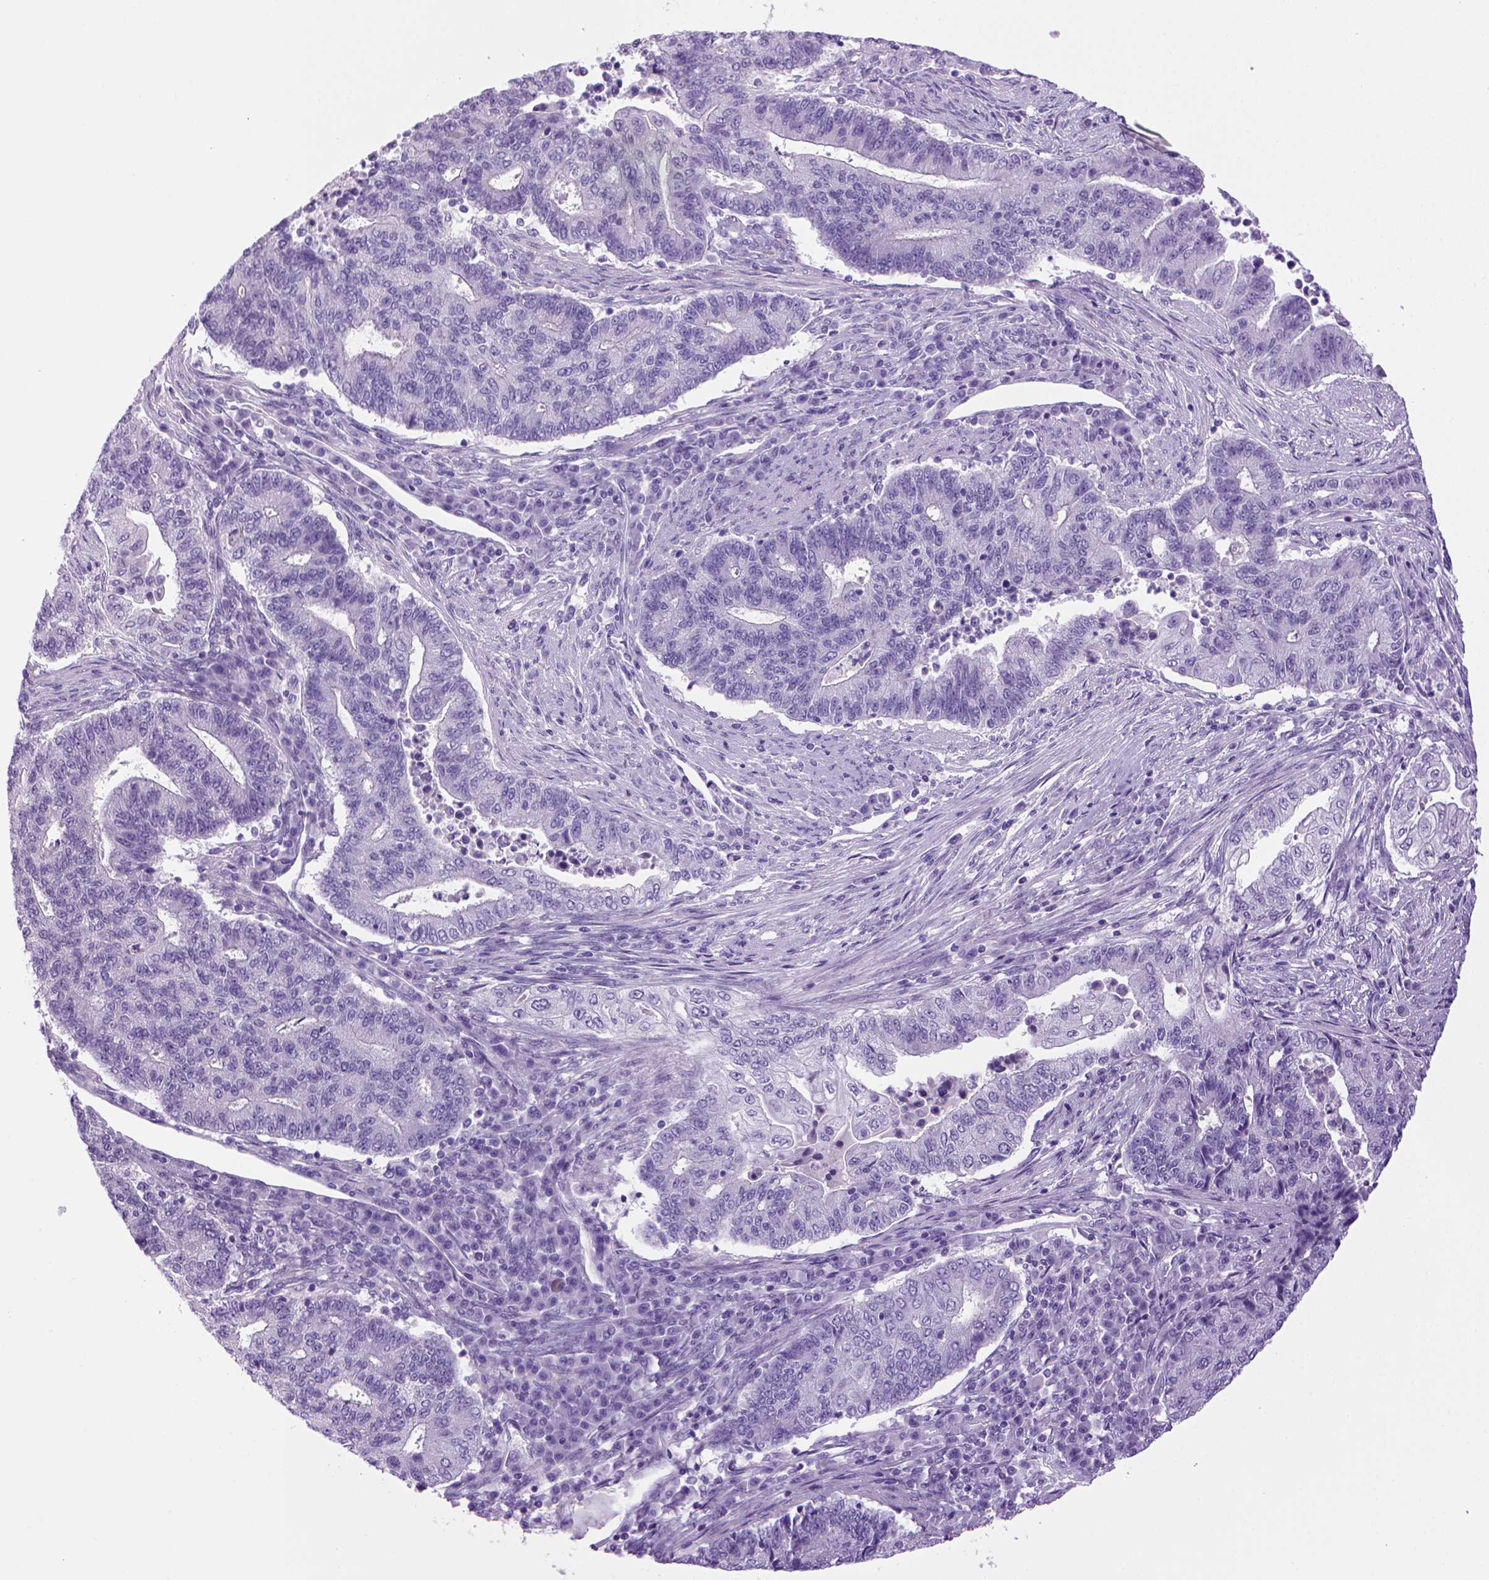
{"staining": {"intensity": "negative", "quantity": "none", "location": "none"}, "tissue": "endometrial cancer", "cell_type": "Tumor cells", "image_type": "cancer", "snomed": [{"axis": "morphology", "description": "Adenocarcinoma, NOS"}, {"axis": "topography", "description": "Uterus"}, {"axis": "topography", "description": "Endometrium"}], "caption": "The IHC photomicrograph has no significant expression in tumor cells of adenocarcinoma (endometrial) tissue. (Stains: DAB (3,3'-diaminobenzidine) immunohistochemistry (IHC) with hematoxylin counter stain, Microscopy: brightfield microscopy at high magnification).", "gene": "SGCG", "patient": {"sex": "female", "age": 54}}